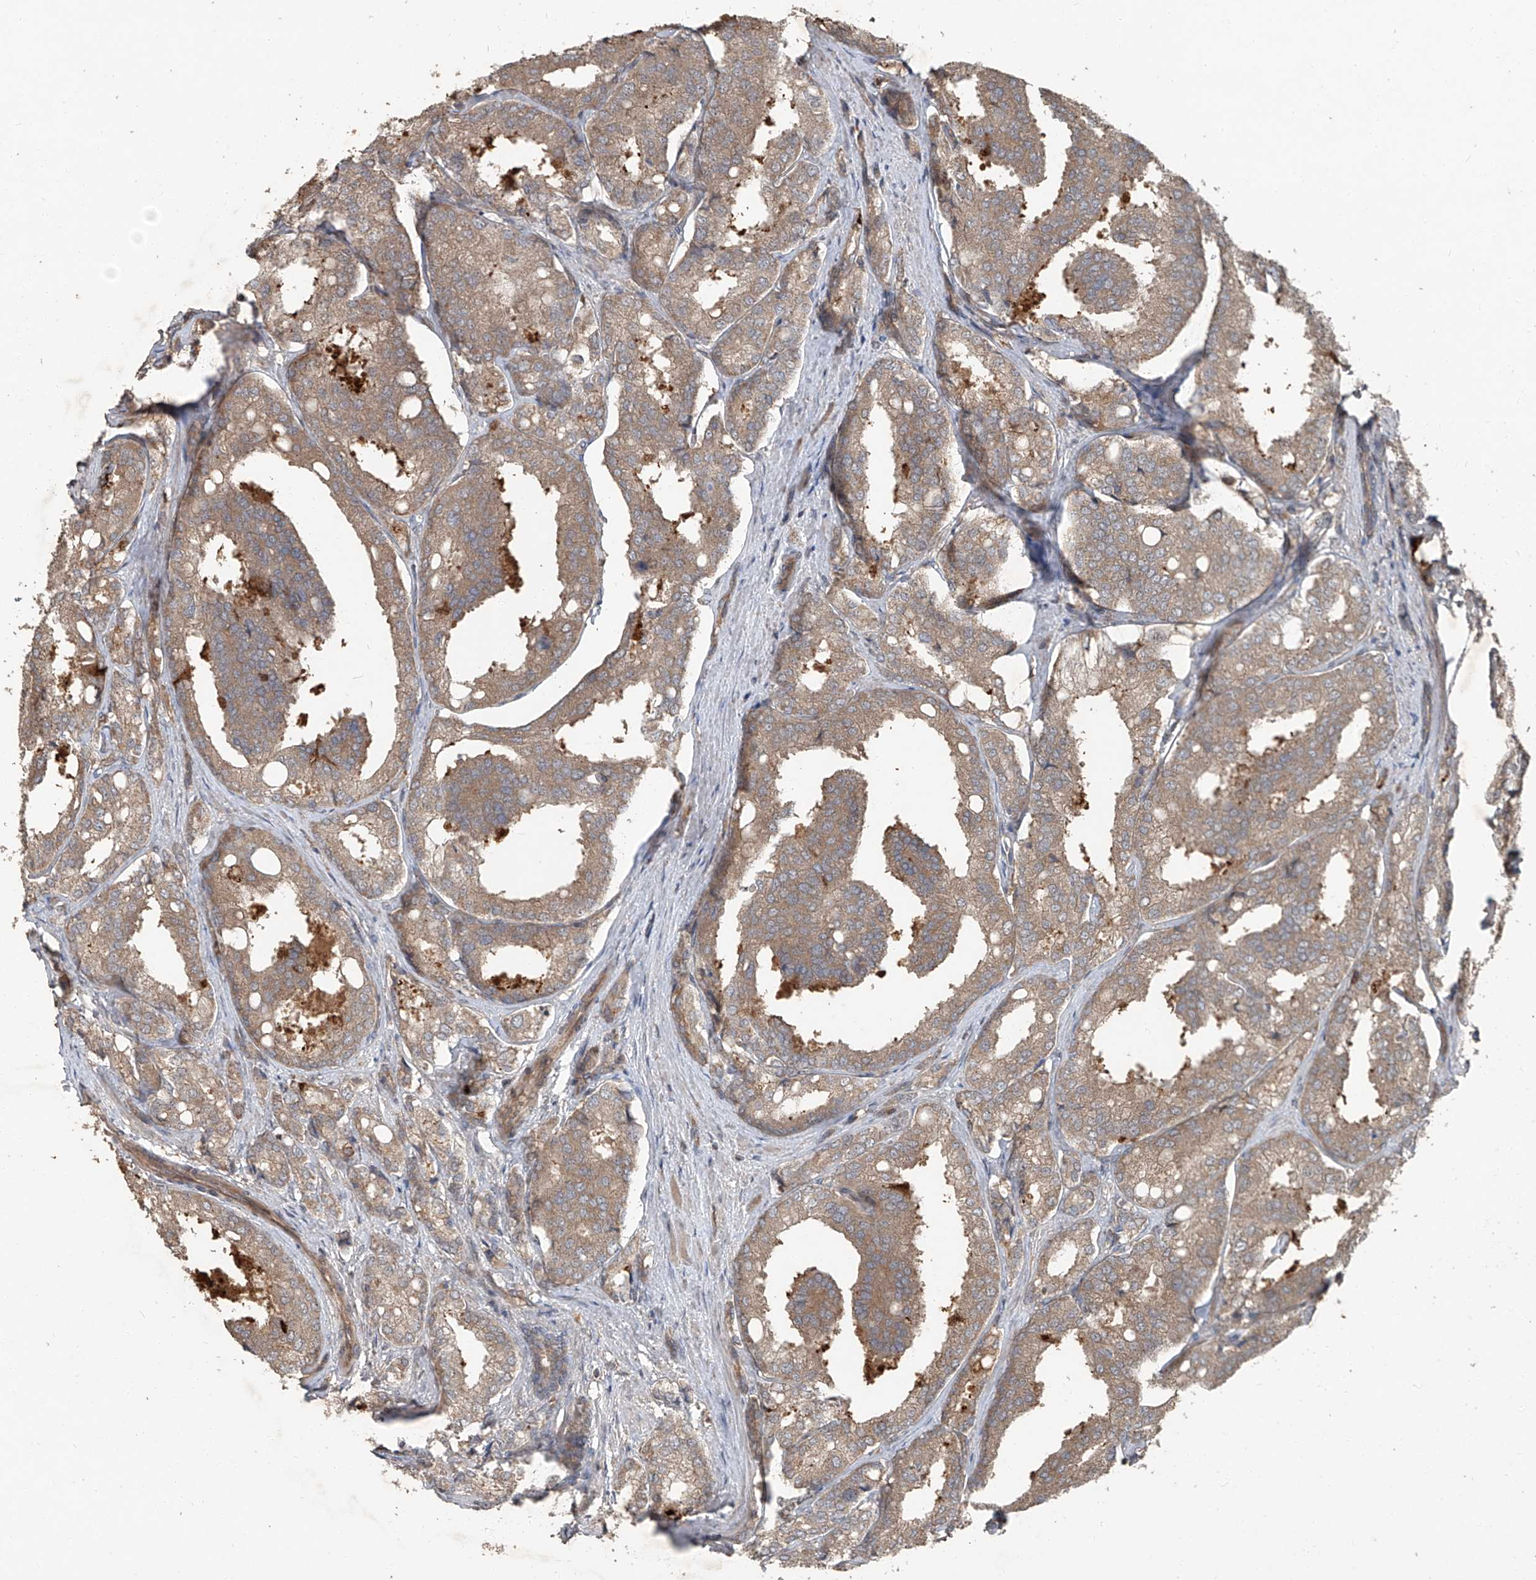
{"staining": {"intensity": "moderate", "quantity": ">75%", "location": "cytoplasmic/membranous"}, "tissue": "prostate cancer", "cell_type": "Tumor cells", "image_type": "cancer", "snomed": [{"axis": "morphology", "description": "Adenocarcinoma, High grade"}, {"axis": "topography", "description": "Prostate"}], "caption": "Immunohistochemistry (DAB) staining of human high-grade adenocarcinoma (prostate) demonstrates moderate cytoplasmic/membranous protein positivity in approximately >75% of tumor cells.", "gene": "CCN1", "patient": {"sex": "male", "age": 50}}